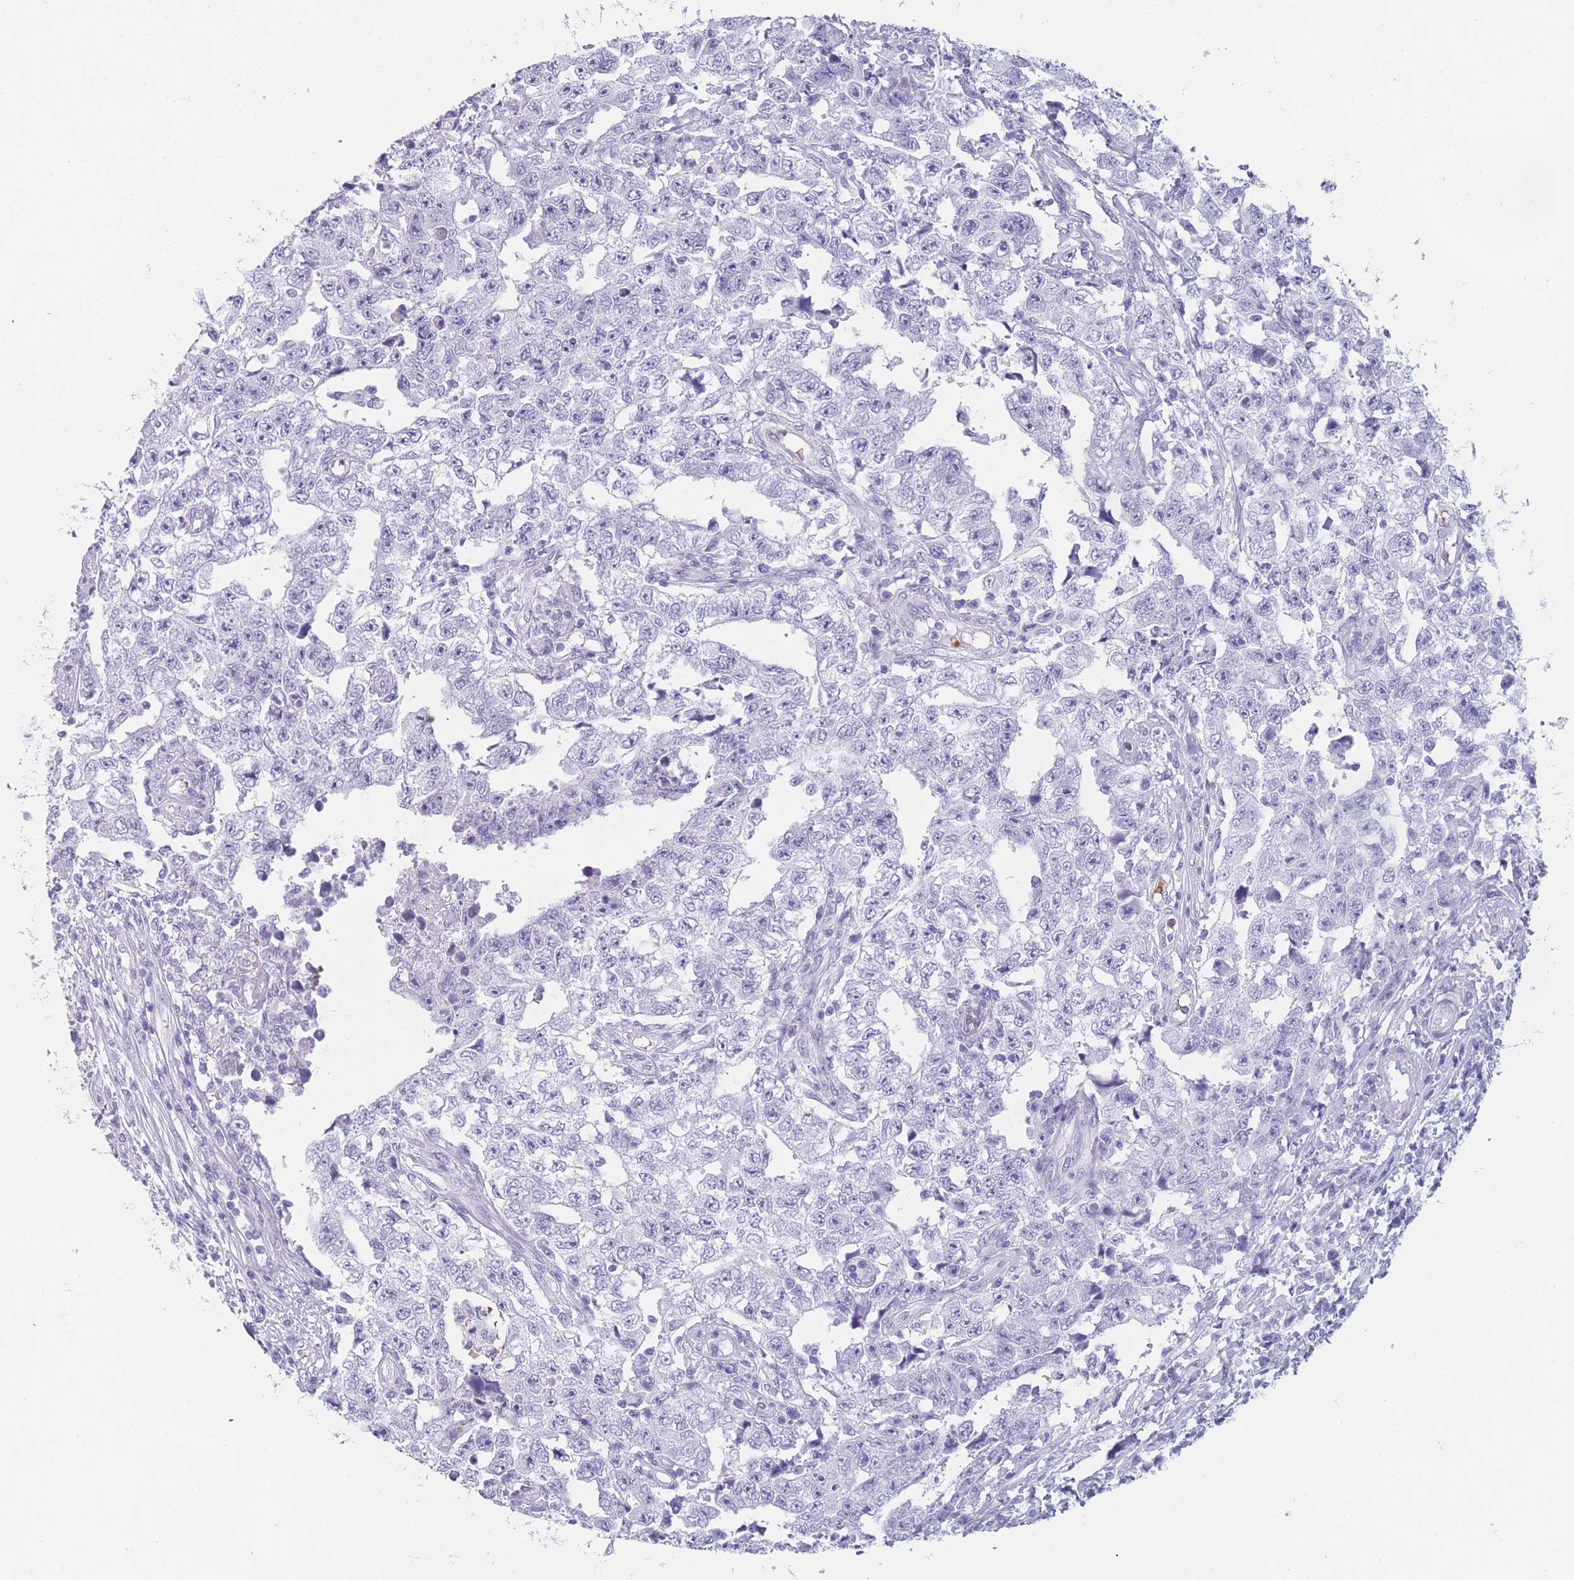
{"staining": {"intensity": "negative", "quantity": "none", "location": "none"}, "tissue": "testis cancer", "cell_type": "Tumor cells", "image_type": "cancer", "snomed": [{"axis": "morphology", "description": "Carcinoma, Embryonal, NOS"}, {"axis": "topography", "description": "Testis"}], "caption": "High magnification brightfield microscopy of embryonal carcinoma (testis) stained with DAB (3,3'-diaminobenzidine) (brown) and counterstained with hematoxylin (blue): tumor cells show no significant staining.", "gene": "OR5D16", "patient": {"sex": "male", "age": 25}}